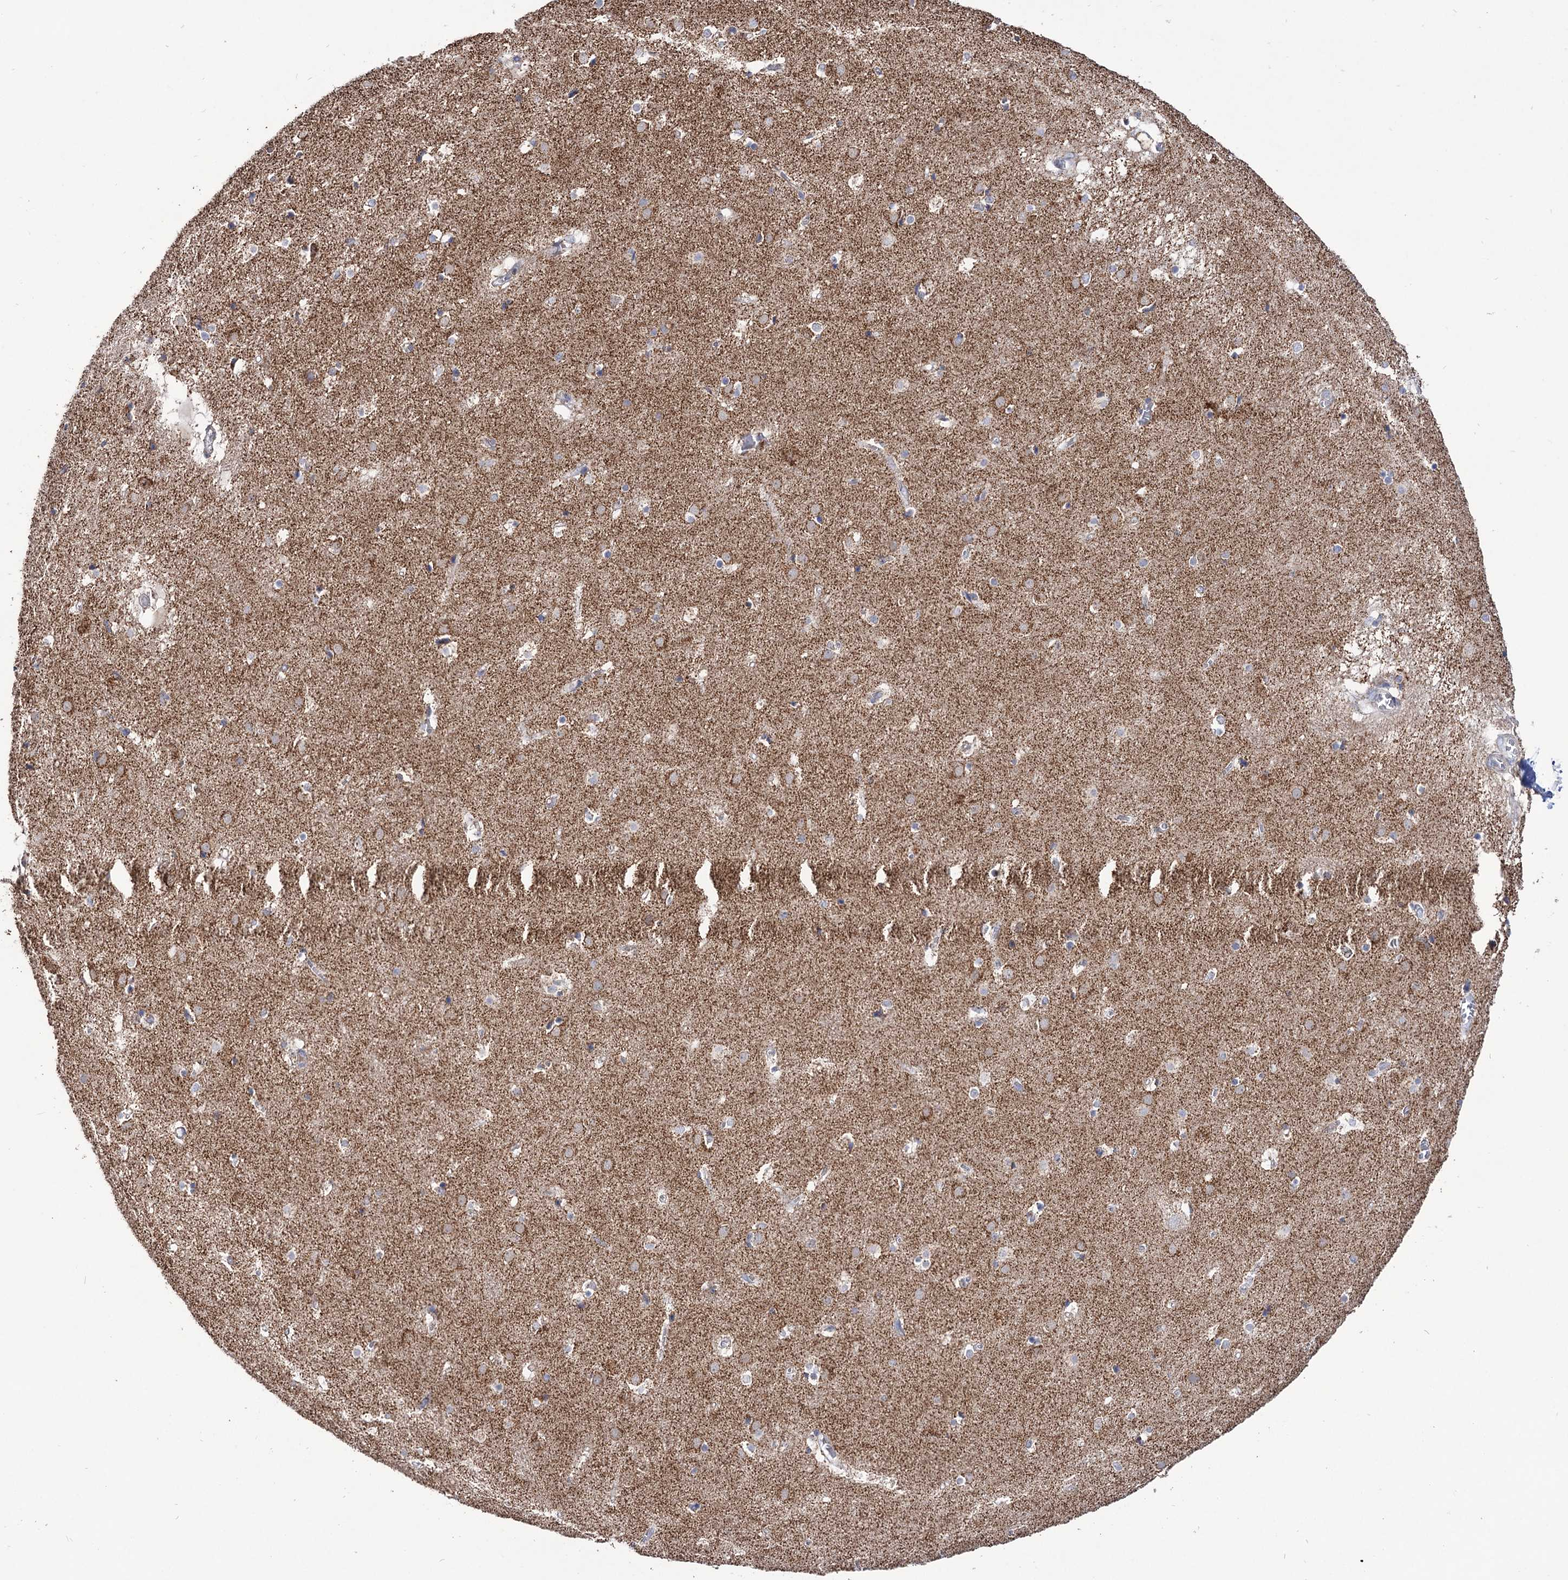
{"staining": {"intensity": "moderate", "quantity": "<25%", "location": "cytoplasmic/membranous"}, "tissue": "caudate", "cell_type": "Glial cells", "image_type": "normal", "snomed": [{"axis": "morphology", "description": "Normal tissue, NOS"}, {"axis": "topography", "description": "Lateral ventricle wall"}], "caption": "About <25% of glial cells in benign human caudate reveal moderate cytoplasmic/membranous protein staining as visualized by brown immunohistochemical staining.", "gene": "ABHD10", "patient": {"sex": "male", "age": 70}}